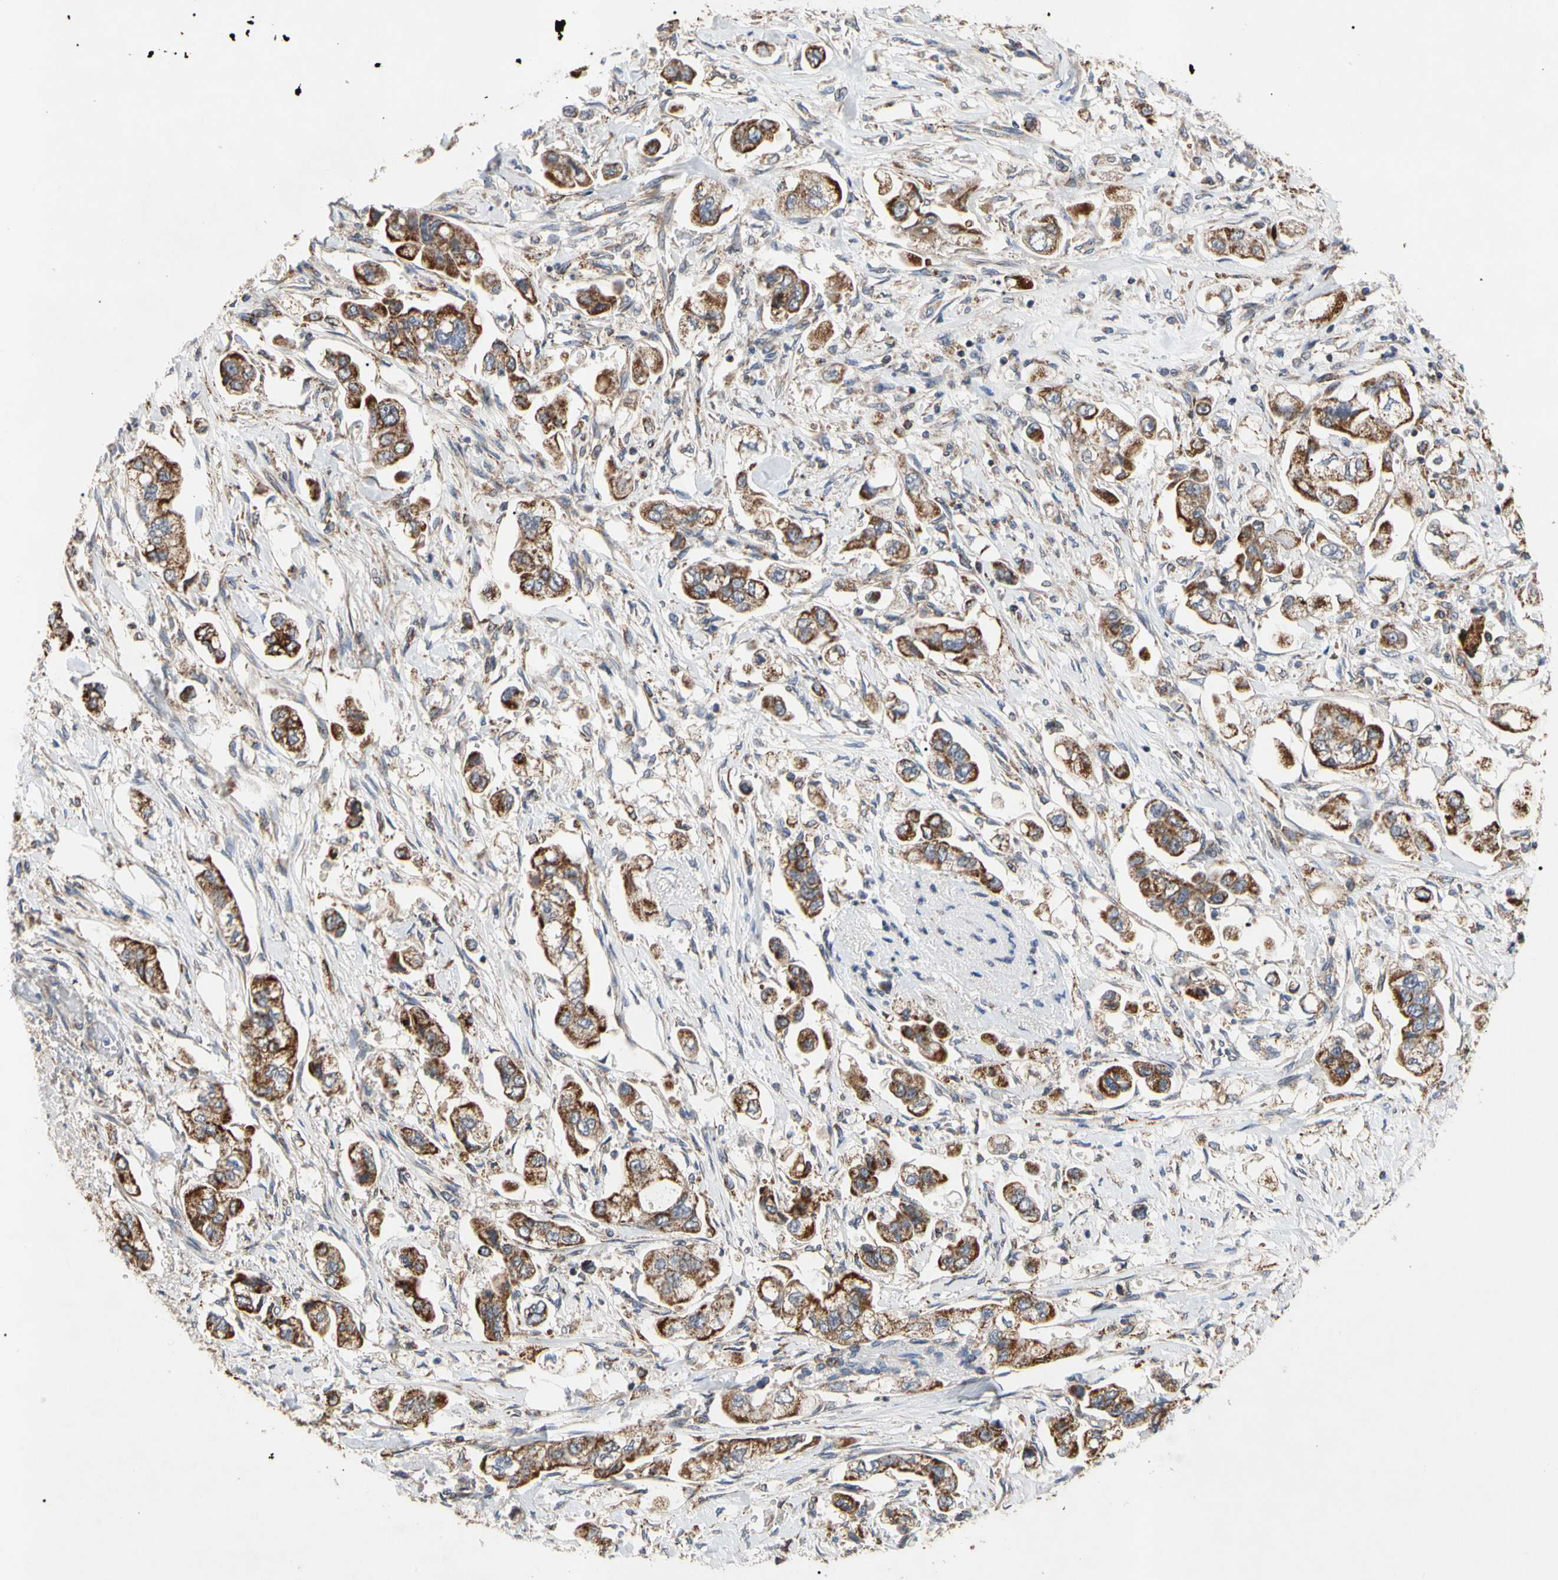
{"staining": {"intensity": "strong", "quantity": ">75%", "location": "cytoplasmic/membranous"}, "tissue": "stomach cancer", "cell_type": "Tumor cells", "image_type": "cancer", "snomed": [{"axis": "morphology", "description": "Adenocarcinoma, NOS"}, {"axis": "topography", "description": "Stomach"}], "caption": "IHC staining of stomach cancer, which reveals high levels of strong cytoplasmic/membranous expression in approximately >75% of tumor cells indicating strong cytoplasmic/membranous protein staining. The staining was performed using DAB (3,3'-diaminobenzidine) (brown) for protein detection and nuclei were counterstained in hematoxylin (blue).", "gene": "GPD2", "patient": {"sex": "male", "age": 62}}